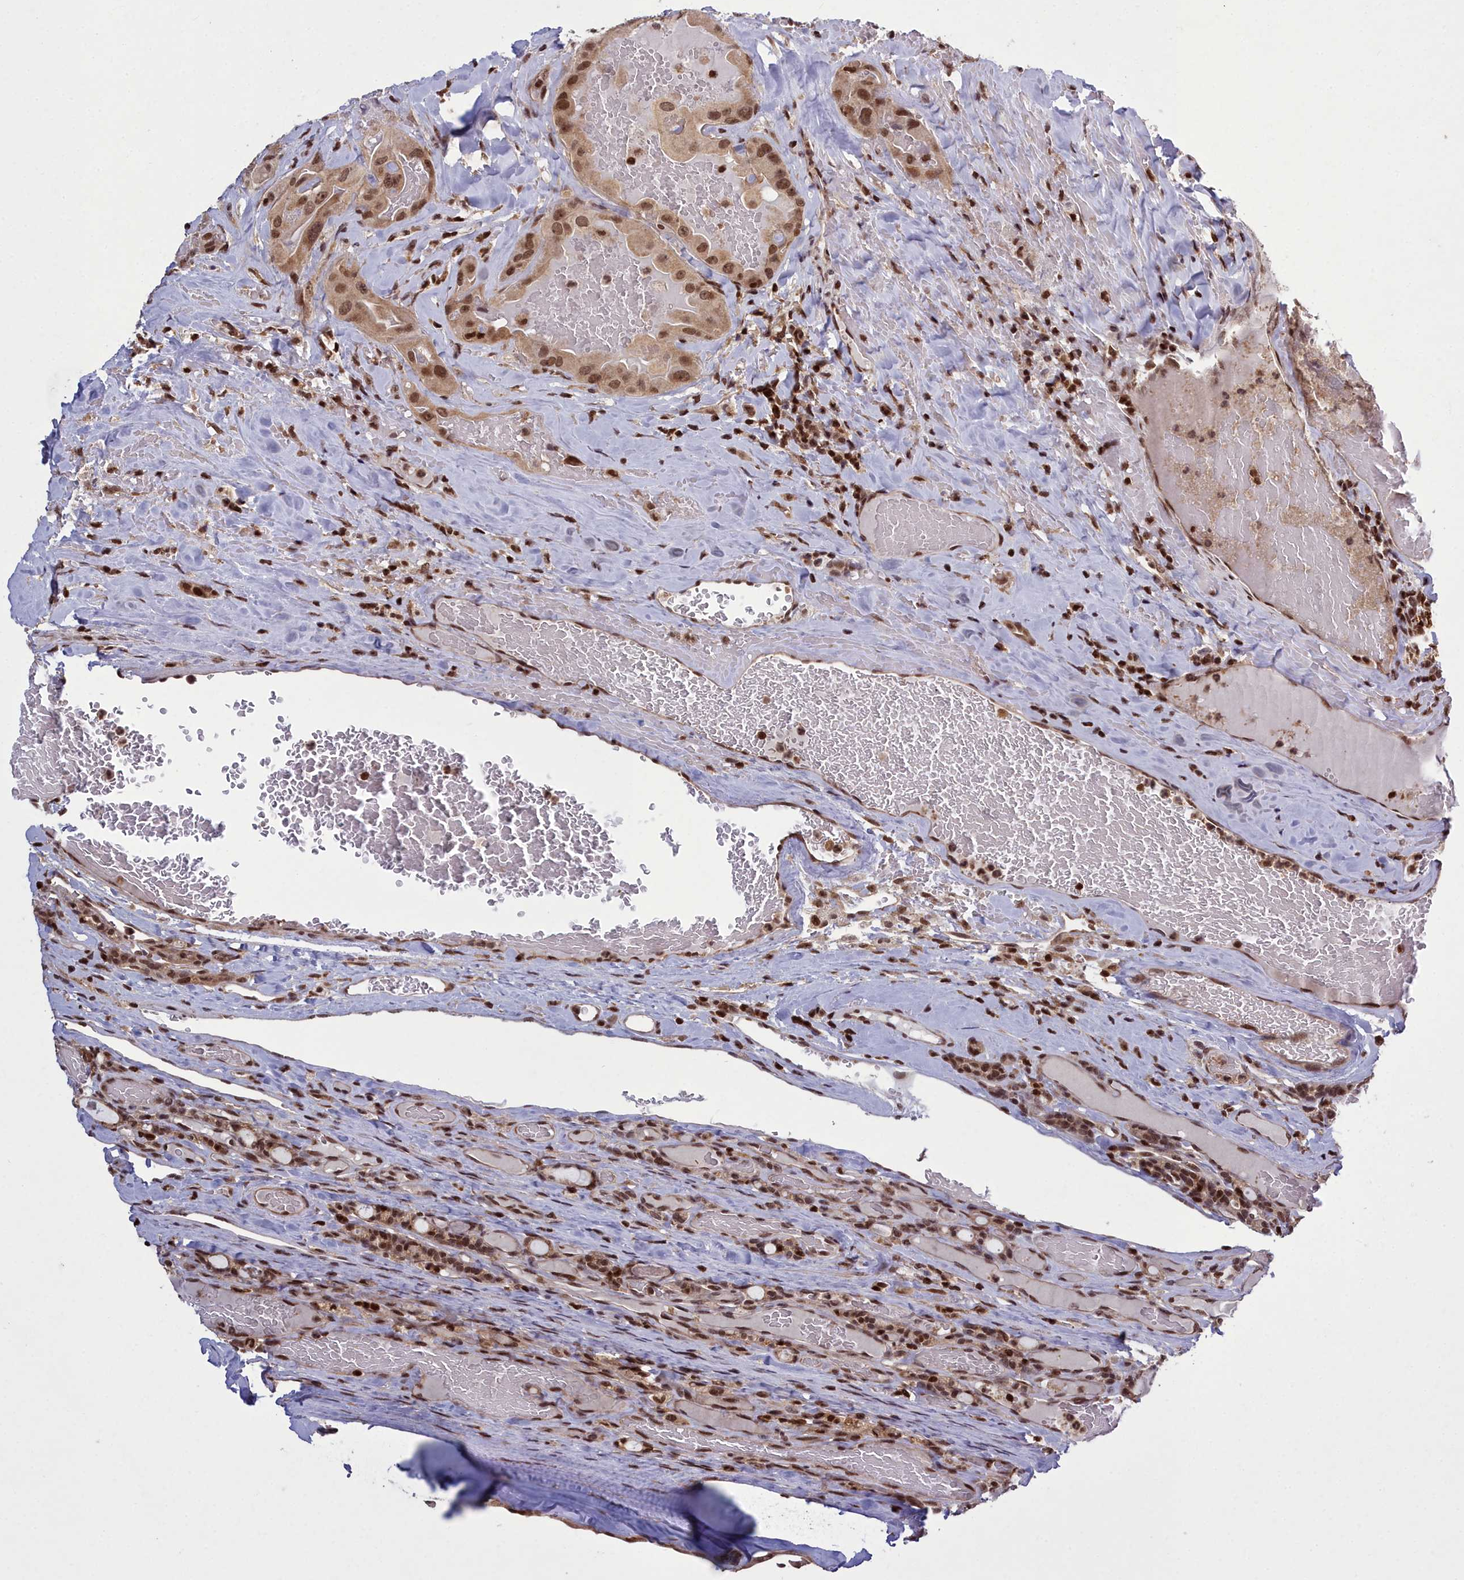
{"staining": {"intensity": "moderate", "quantity": ">75%", "location": "nuclear"}, "tissue": "thyroid cancer", "cell_type": "Tumor cells", "image_type": "cancer", "snomed": [{"axis": "morphology", "description": "Papillary adenocarcinoma, NOS"}, {"axis": "topography", "description": "Thyroid gland"}], "caption": "Thyroid cancer stained for a protein demonstrates moderate nuclear positivity in tumor cells.", "gene": "GMEB1", "patient": {"sex": "female", "age": 72}}